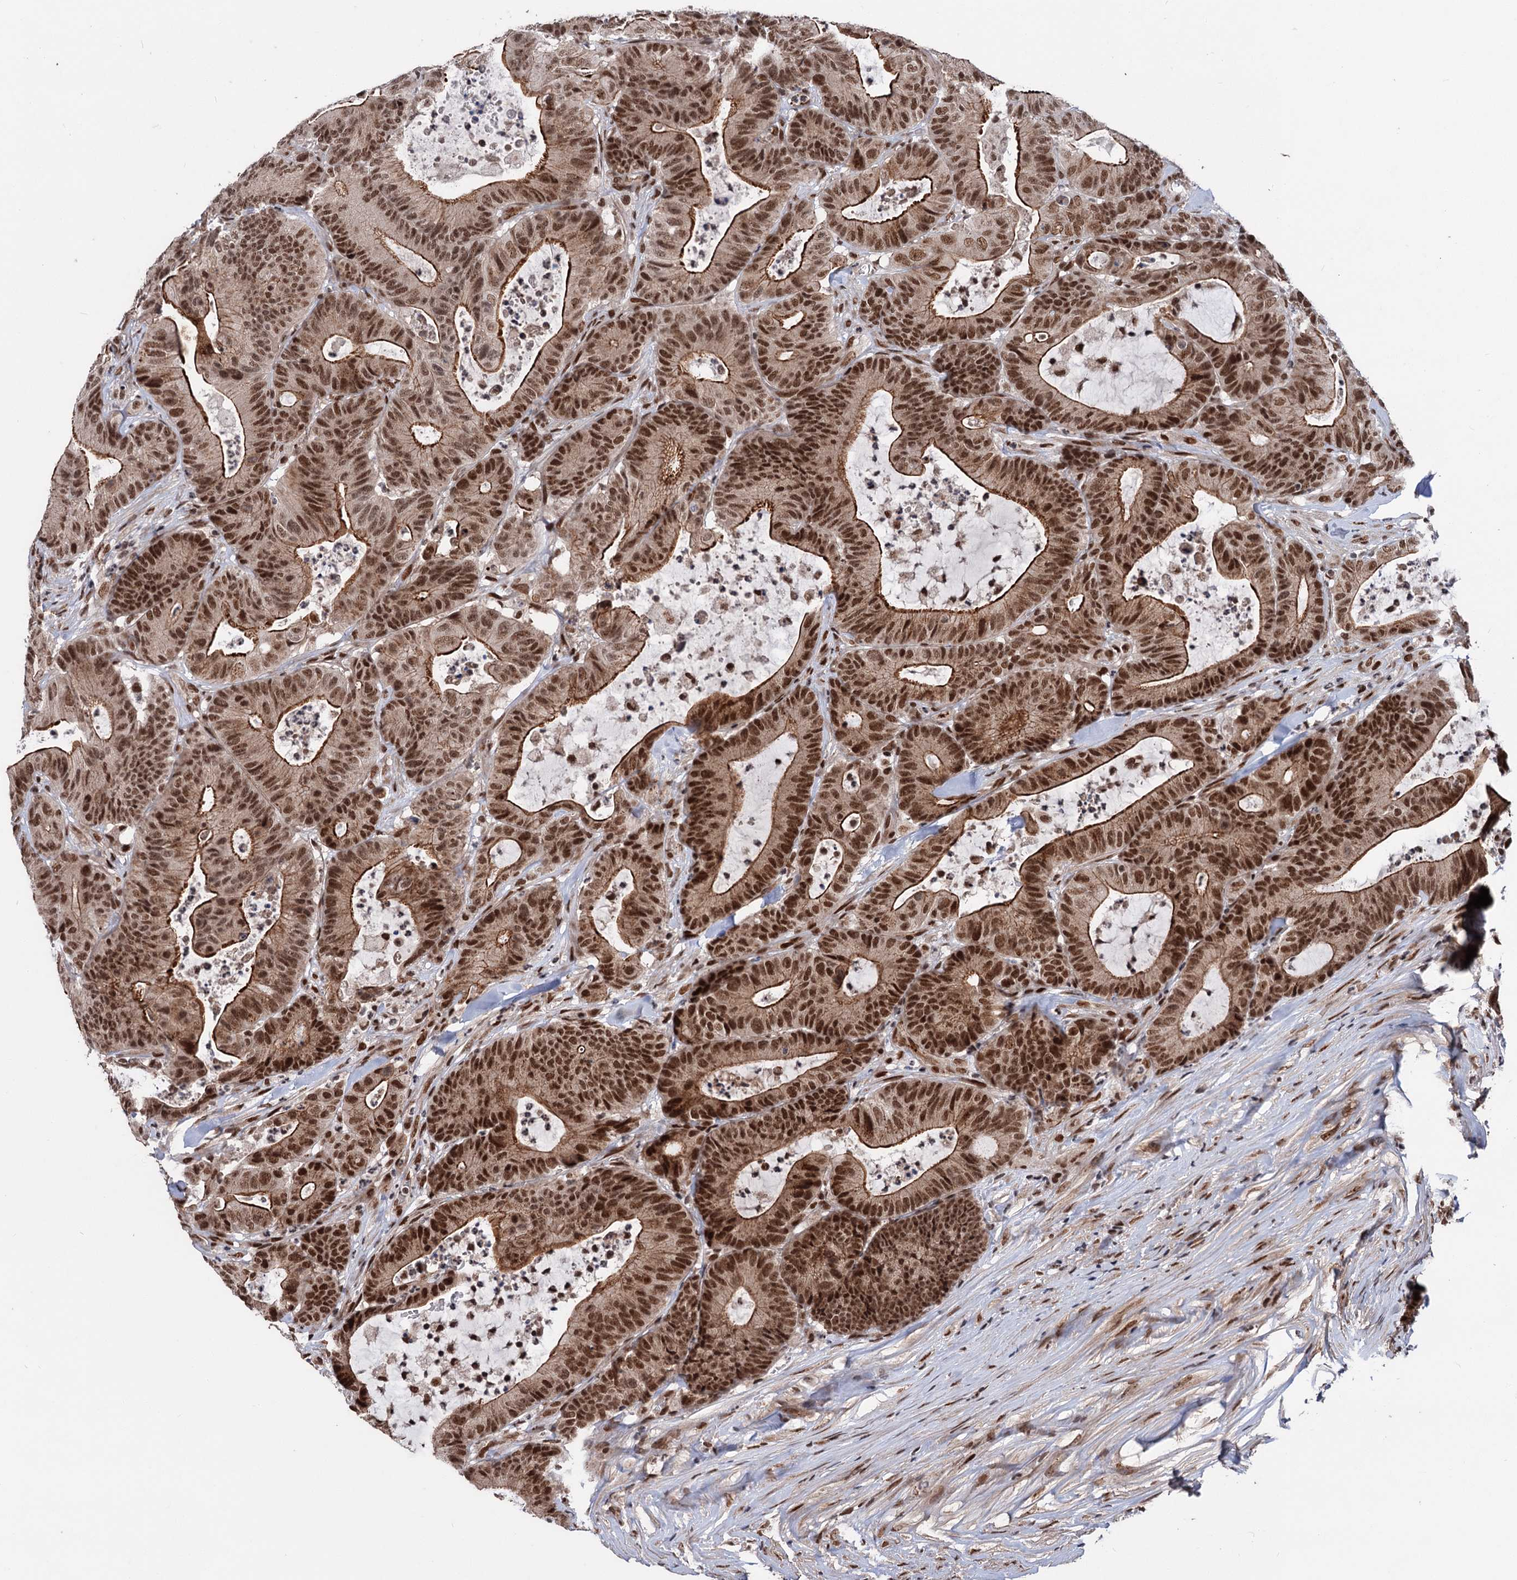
{"staining": {"intensity": "strong", "quantity": ">75%", "location": "cytoplasmic/membranous,nuclear"}, "tissue": "colorectal cancer", "cell_type": "Tumor cells", "image_type": "cancer", "snomed": [{"axis": "morphology", "description": "Adenocarcinoma, NOS"}, {"axis": "topography", "description": "Colon"}], "caption": "DAB immunohistochemical staining of human colorectal adenocarcinoma displays strong cytoplasmic/membranous and nuclear protein staining in about >75% of tumor cells.", "gene": "MAML1", "patient": {"sex": "female", "age": 84}}